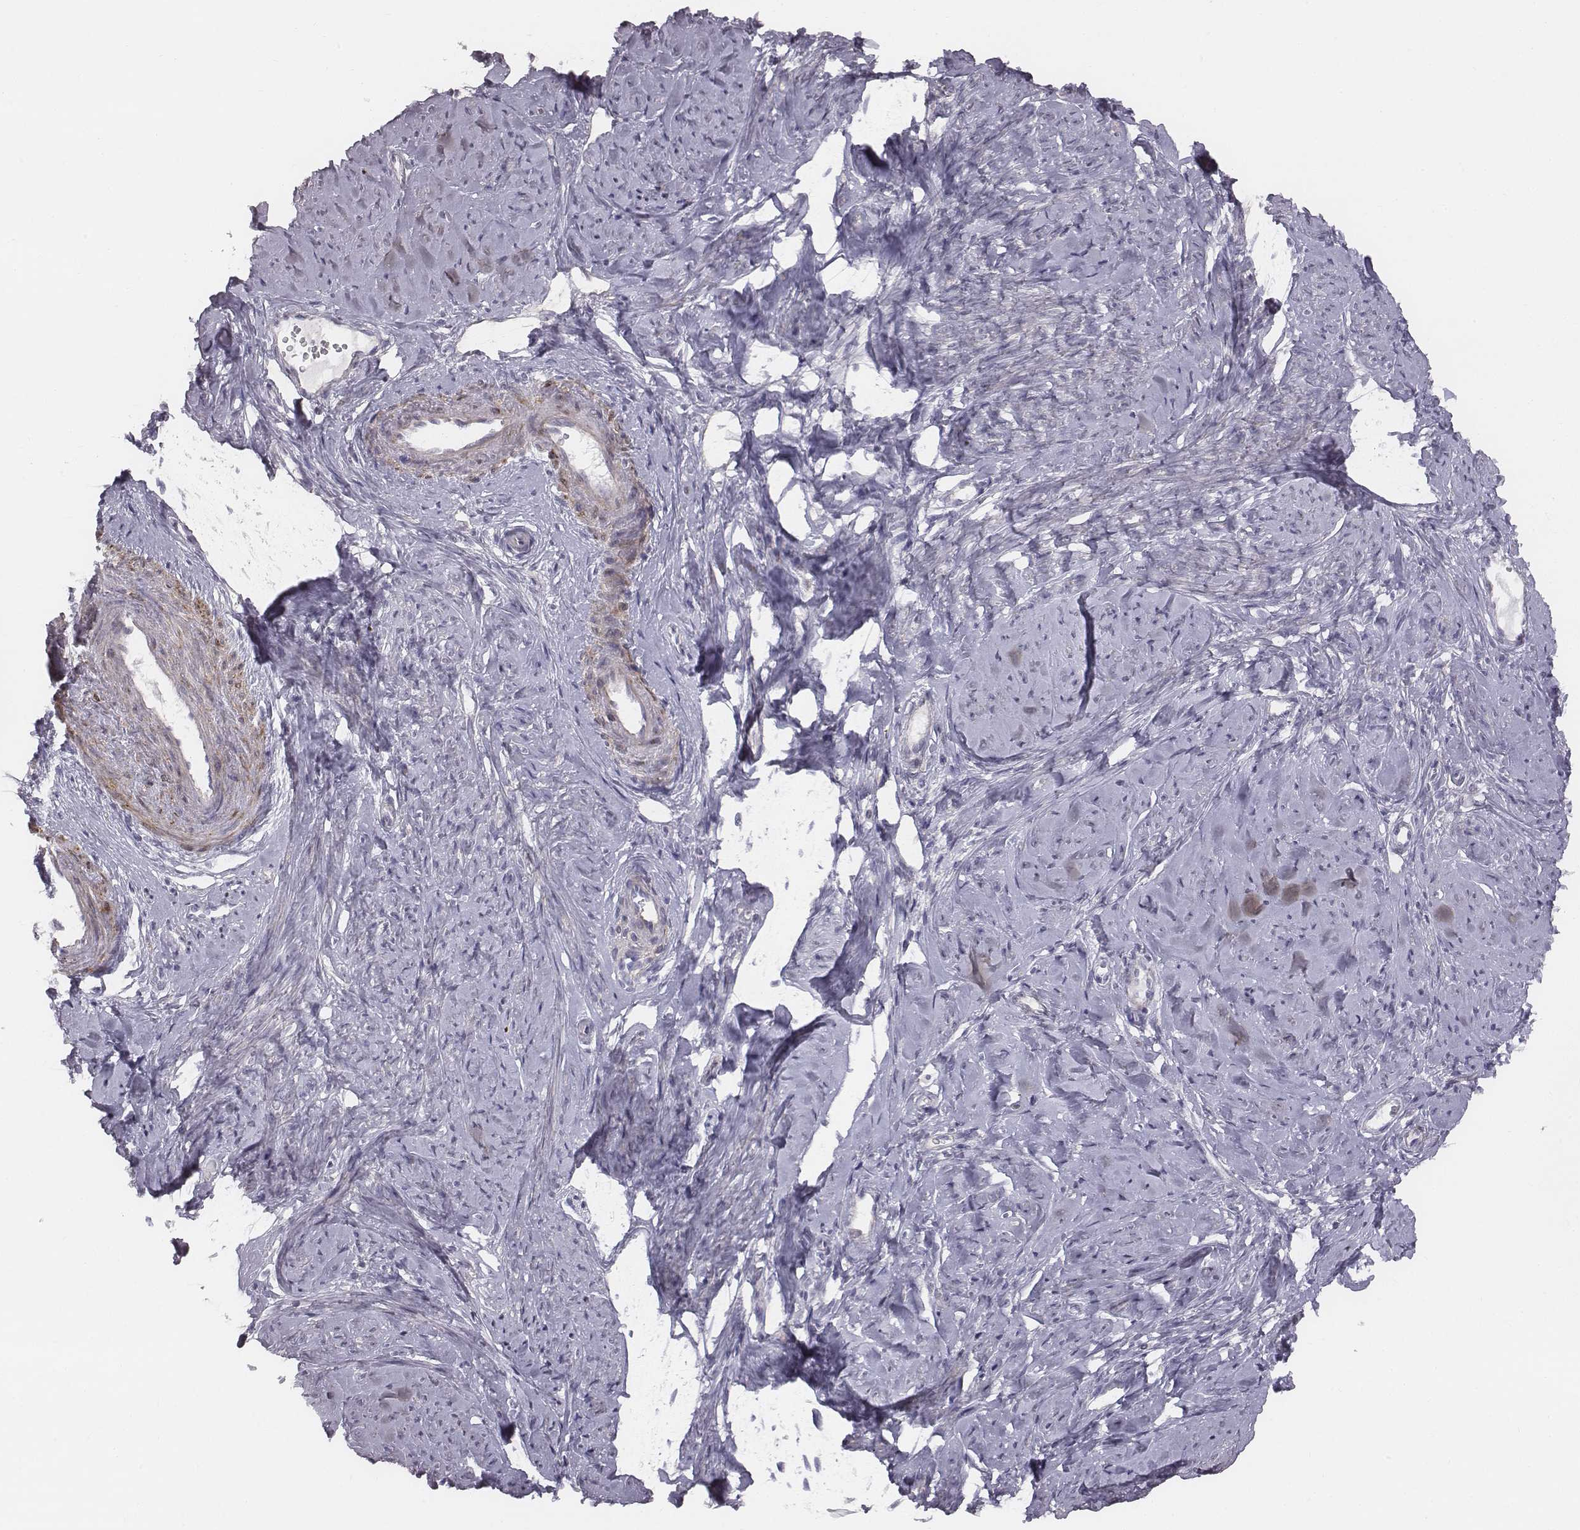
{"staining": {"intensity": "moderate", "quantity": "<25%", "location": "cytoplasmic/membranous"}, "tissue": "smooth muscle", "cell_type": "Smooth muscle cells", "image_type": "normal", "snomed": [{"axis": "morphology", "description": "Normal tissue, NOS"}, {"axis": "topography", "description": "Smooth muscle"}], "caption": "A brown stain labels moderate cytoplasmic/membranous staining of a protein in smooth muscle cells of benign human smooth muscle.", "gene": "PRKCZ", "patient": {"sex": "female", "age": 48}}